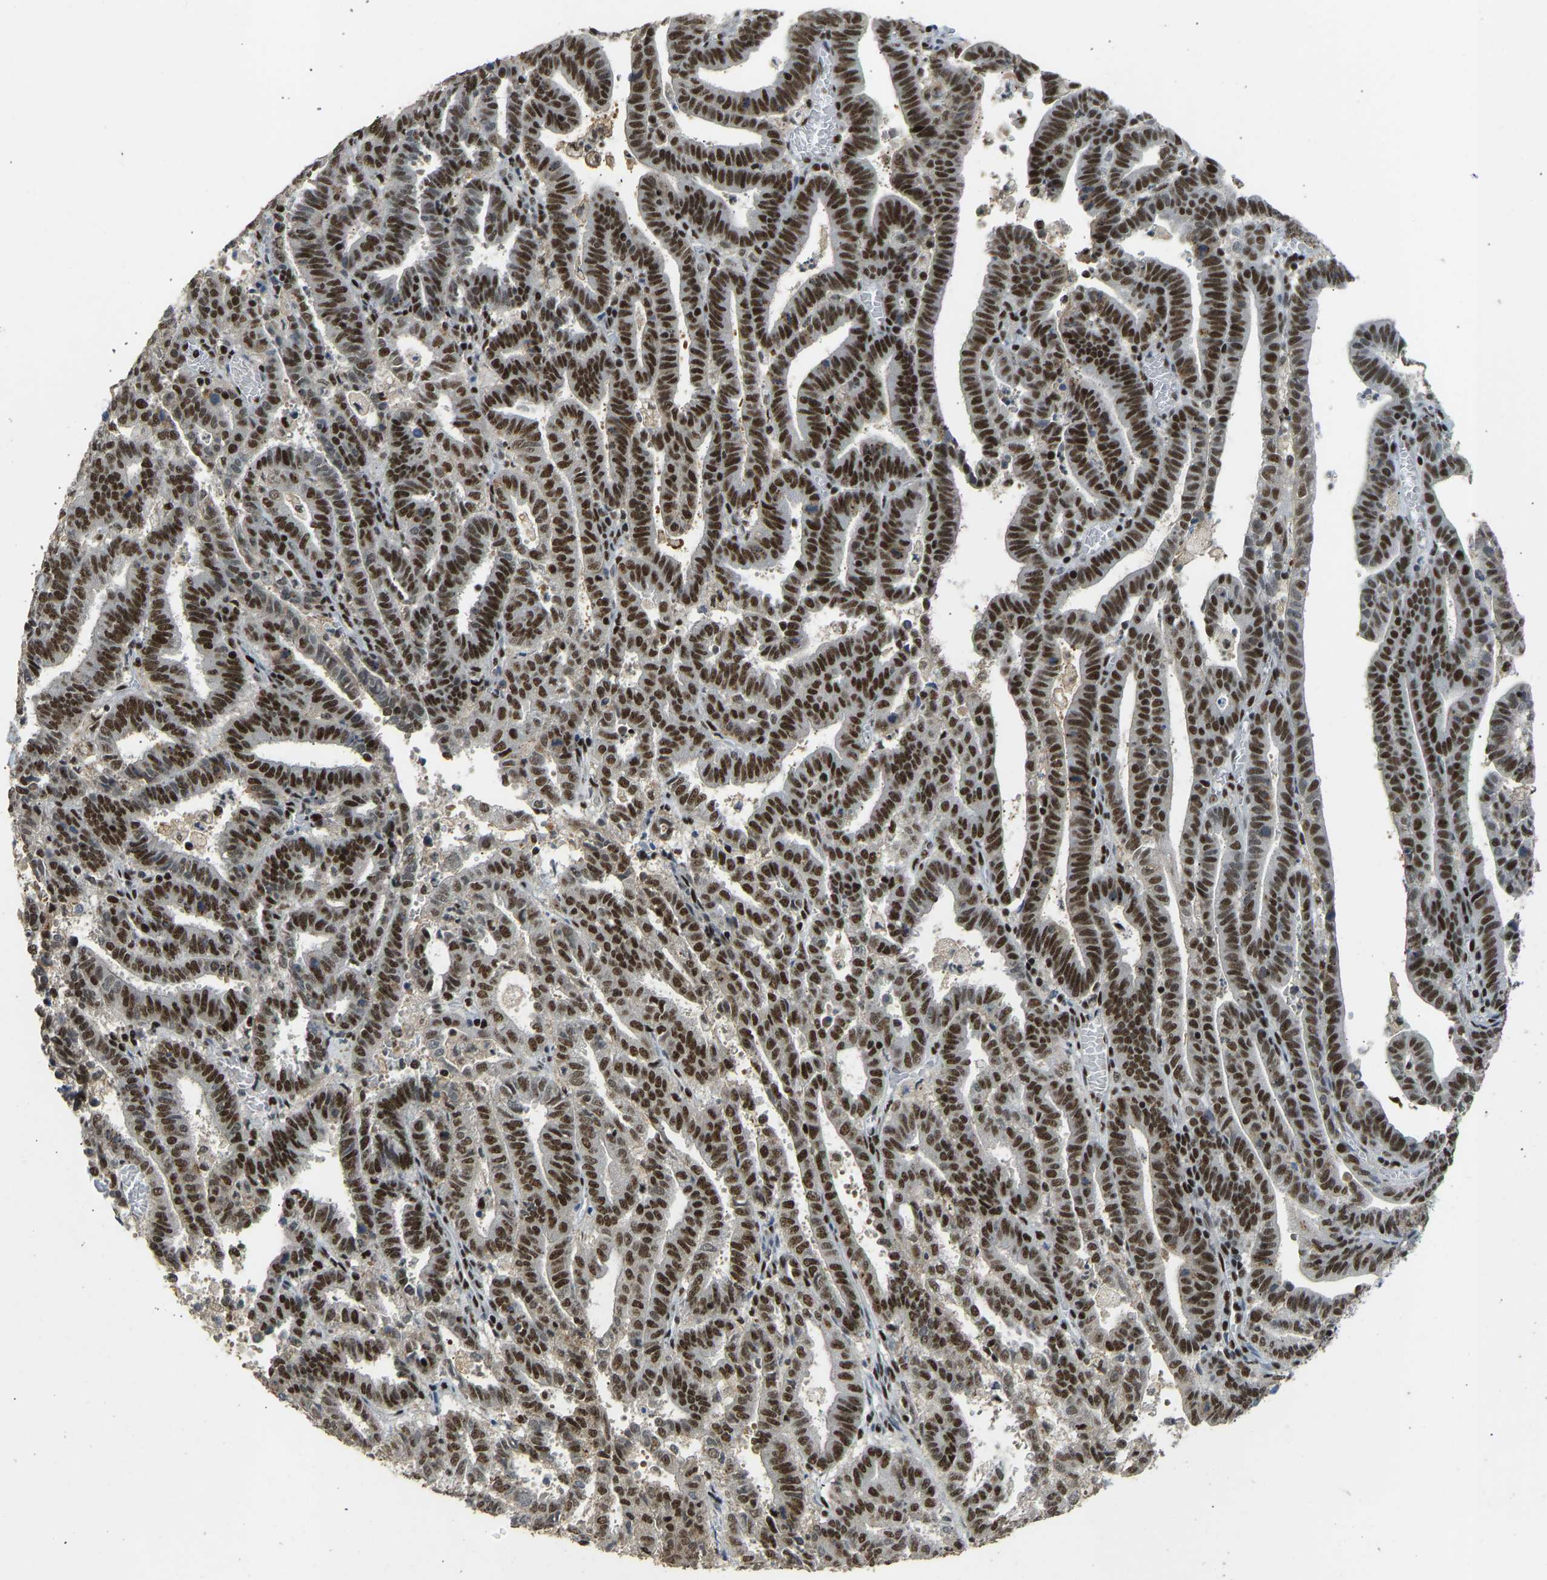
{"staining": {"intensity": "strong", "quantity": ">75%", "location": "nuclear"}, "tissue": "endometrial cancer", "cell_type": "Tumor cells", "image_type": "cancer", "snomed": [{"axis": "morphology", "description": "Adenocarcinoma, NOS"}, {"axis": "topography", "description": "Uterus"}], "caption": "This micrograph displays immunohistochemistry staining of human endometrial adenocarcinoma, with high strong nuclear expression in approximately >75% of tumor cells.", "gene": "FOXK1", "patient": {"sex": "female", "age": 83}}